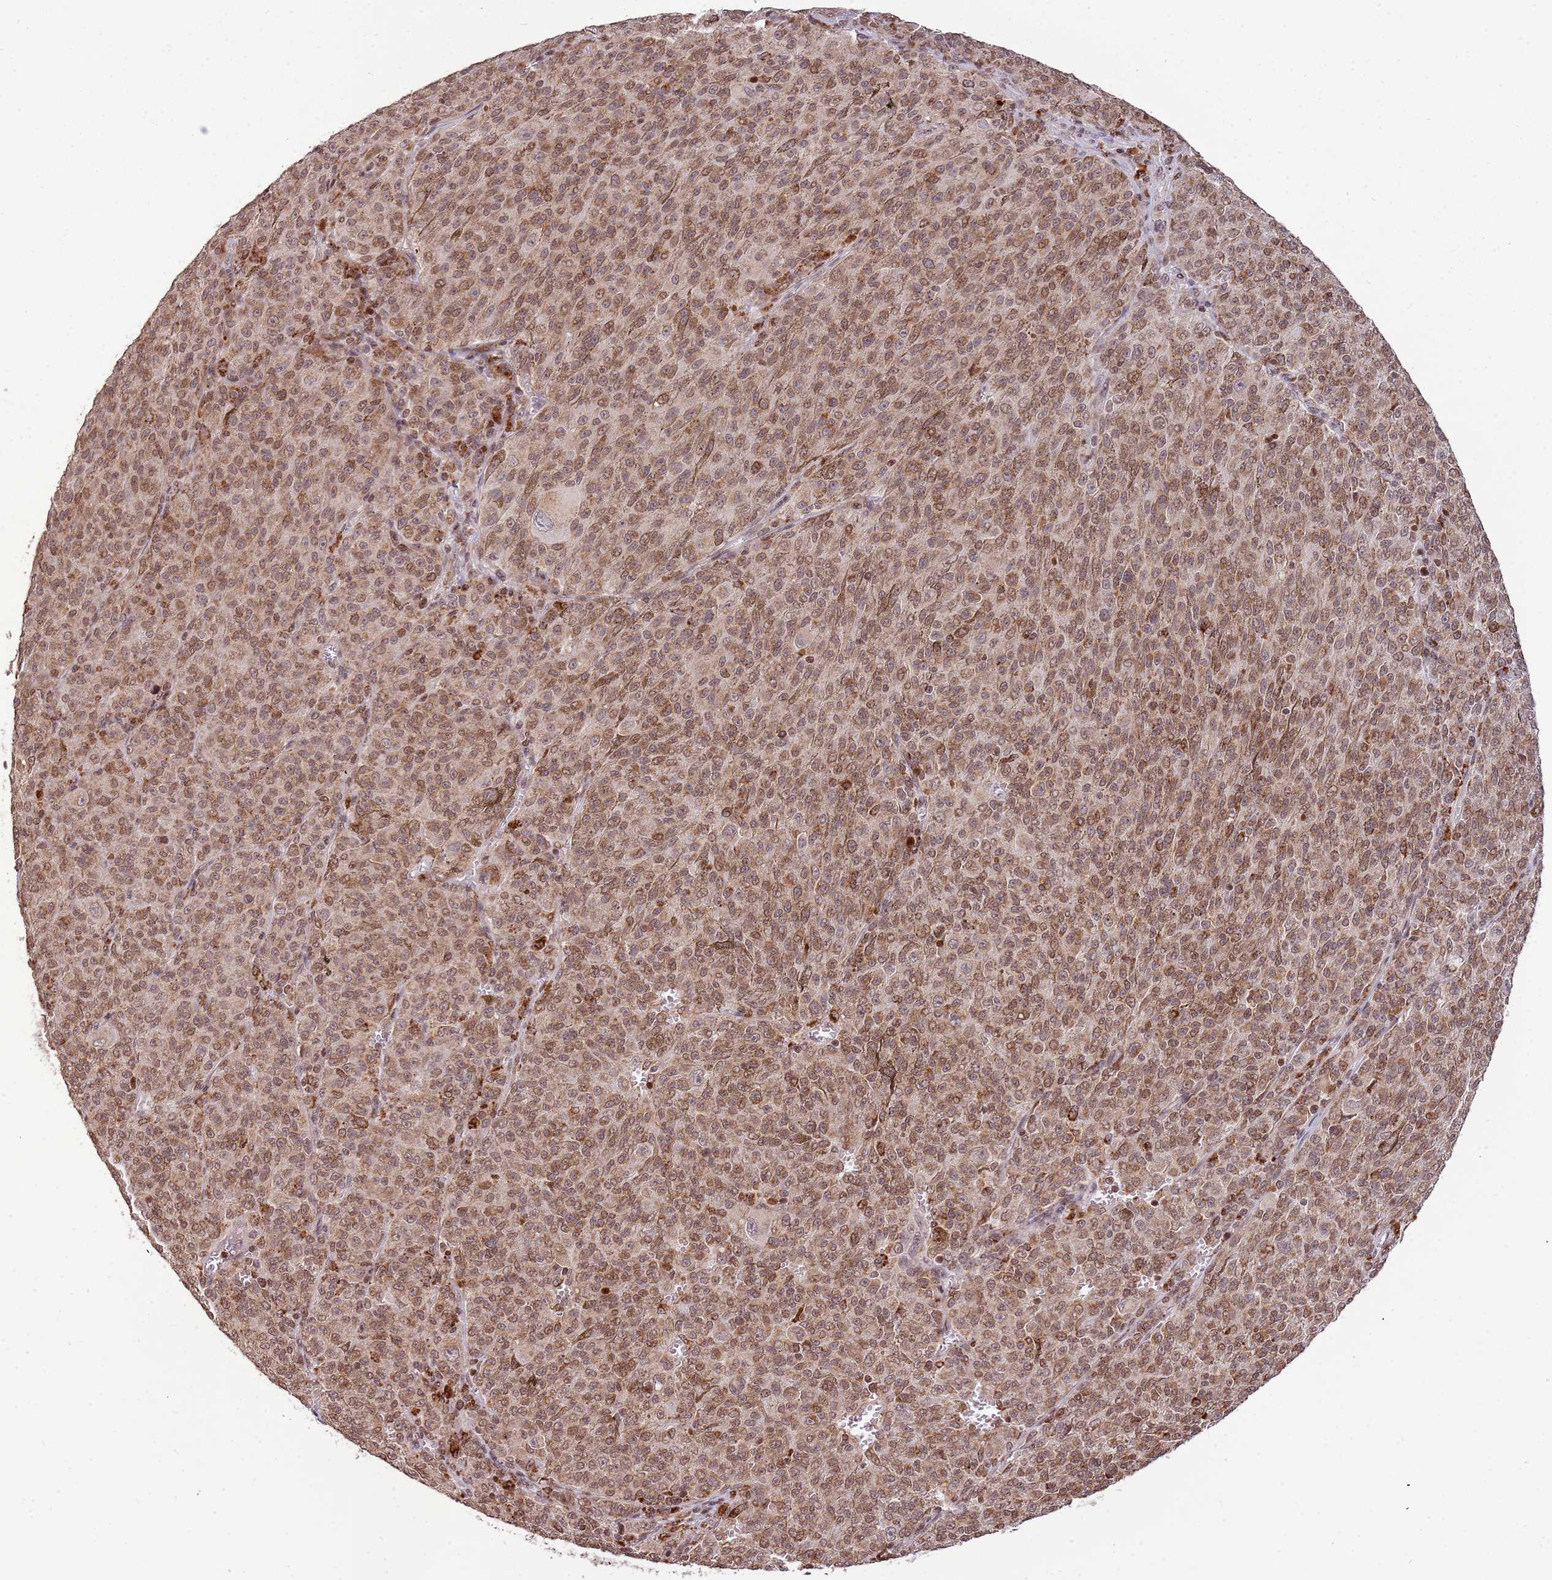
{"staining": {"intensity": "moderate", "quantity": ">75%", "location": "cytoplasmic/membranous,nuclear"}, "tissue": "melanoma", "cell_type": "Tumor cells", "image_type": "cancer", "snomed": [{"axis": "morphology", "description": "Malignant melanoma, NOS"}, {"axis": "topography", "description": "Skin"}], "caption": "About >75% of tumor cells in human malignant melanoma demonstrate moderate cytoplasmic/membranous and nuclear protein expression as visualized by brown immunohistochemical staining.", "gene": "SAMSN1", "patient": {"sex": "female", "age": 52}}